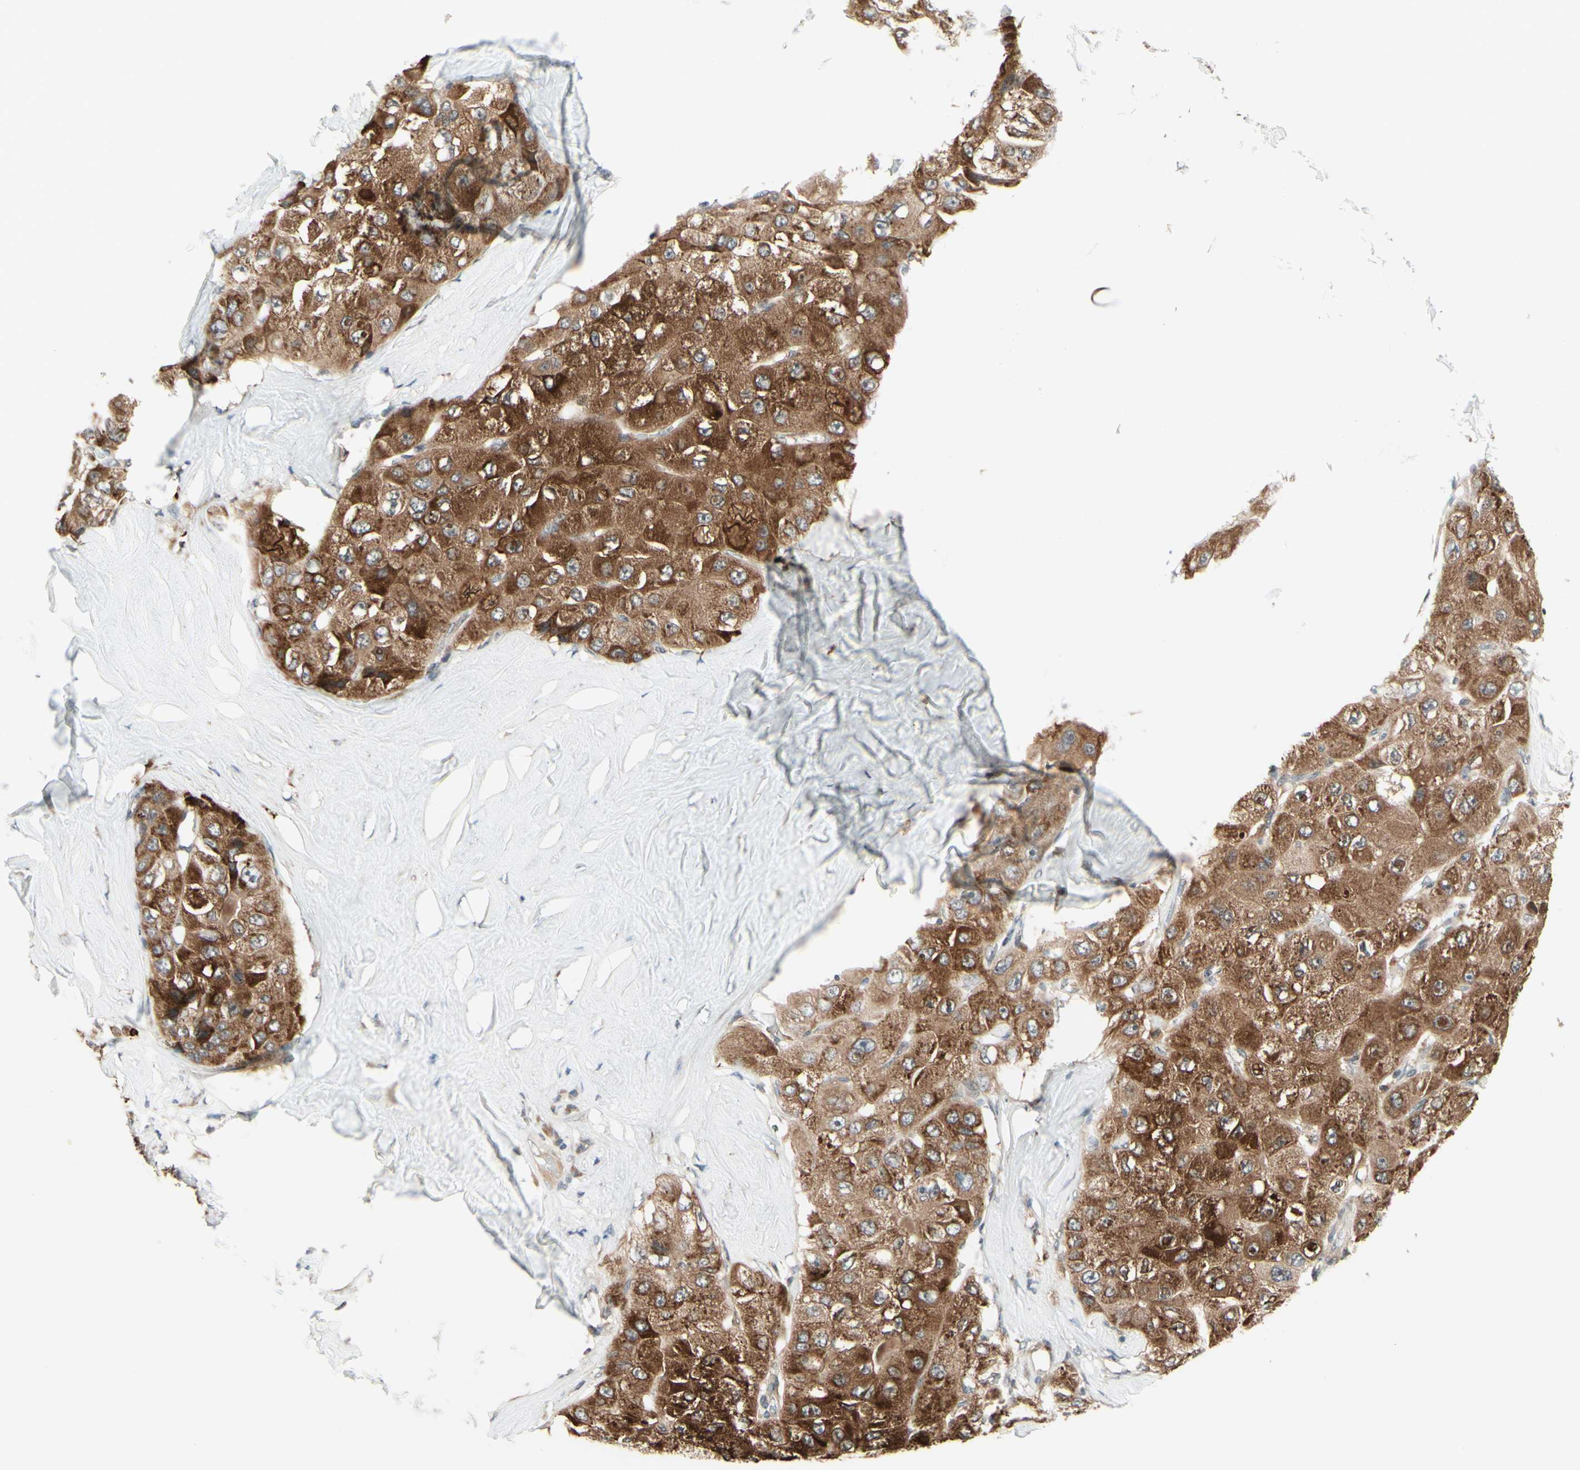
{"staining": {"intensity": "strong", "quantity": ">75%", "location": "cytoplasmic/membranous"}, "tissue": "liver cancer", "cell_type": "Tumor cells", "image_type": "cancer", "snomed": [{"axis": "morphology", "description": "Carcinoma, Hepatocellular, NOS"}, {"axis": "topography", "description": "Liver"}], "caption": "Human hepatocellular carcinoma (liver) stained with a protein marker demonstrates strong staining in tumor cells.", "gene": "ZW10", "patient": {"sex": "male", "age": 80}}